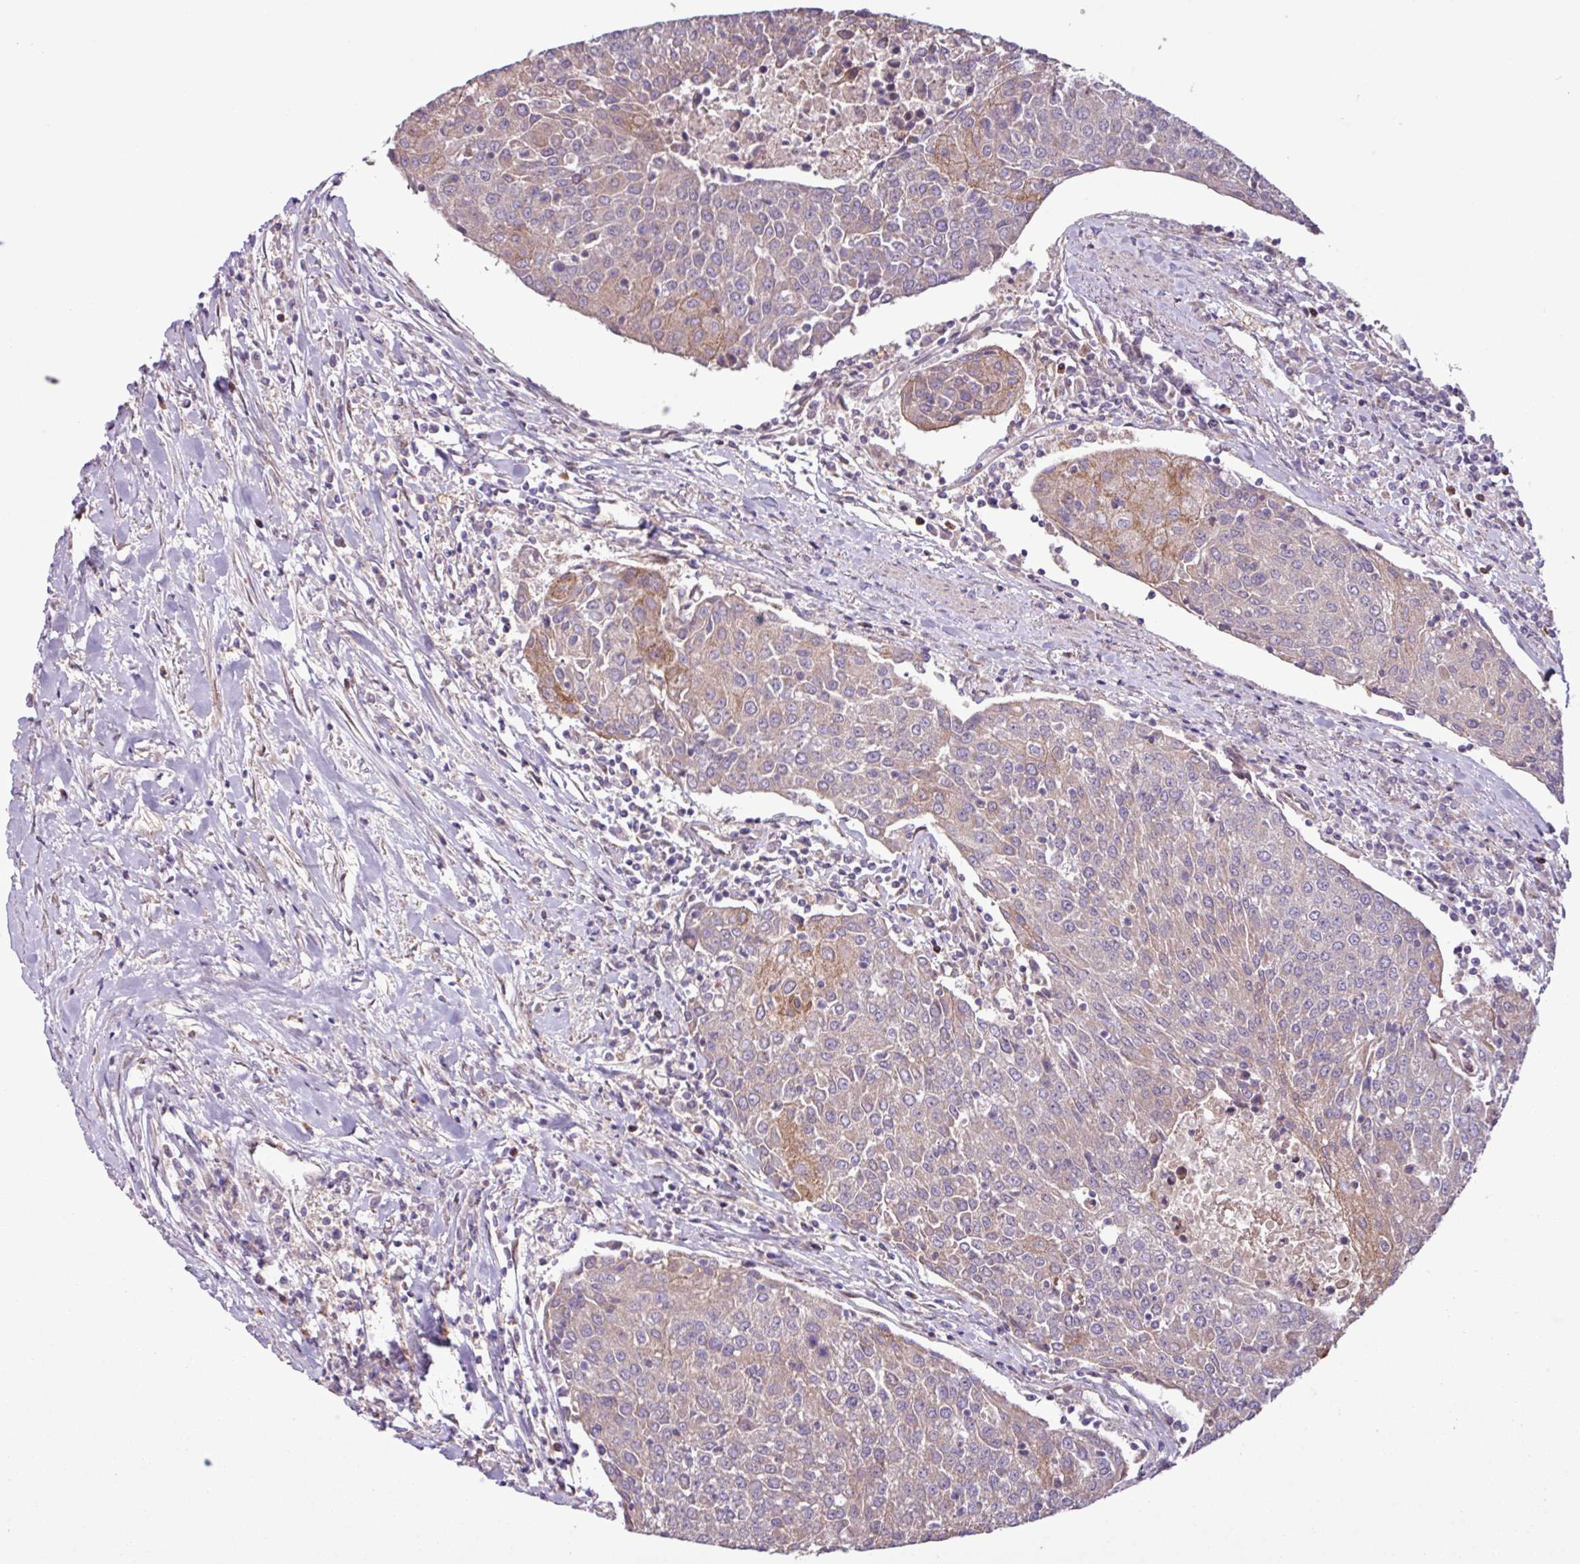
{"staining": {"intensity": "moderate", "quantity": "<25%", "location": "cytoplasmic/membranous"}, "tissue": "urothelial cancer", "cell_type": "Tumor cells", "image_type": "cancer", "snomed": [{"axis": "morphology", "description": "Urothelial carcinoma, High grade"}, {"axis": "topography", "description": "Urinary bladder"}], "caption": "A brown stain labels moderate cytoplasmic/membranous expression of a protein in urothelial carcinoma (high-grade) tumor cells.", "gene": "PDPR", "patient": {"sex": "female", "age": 85}}